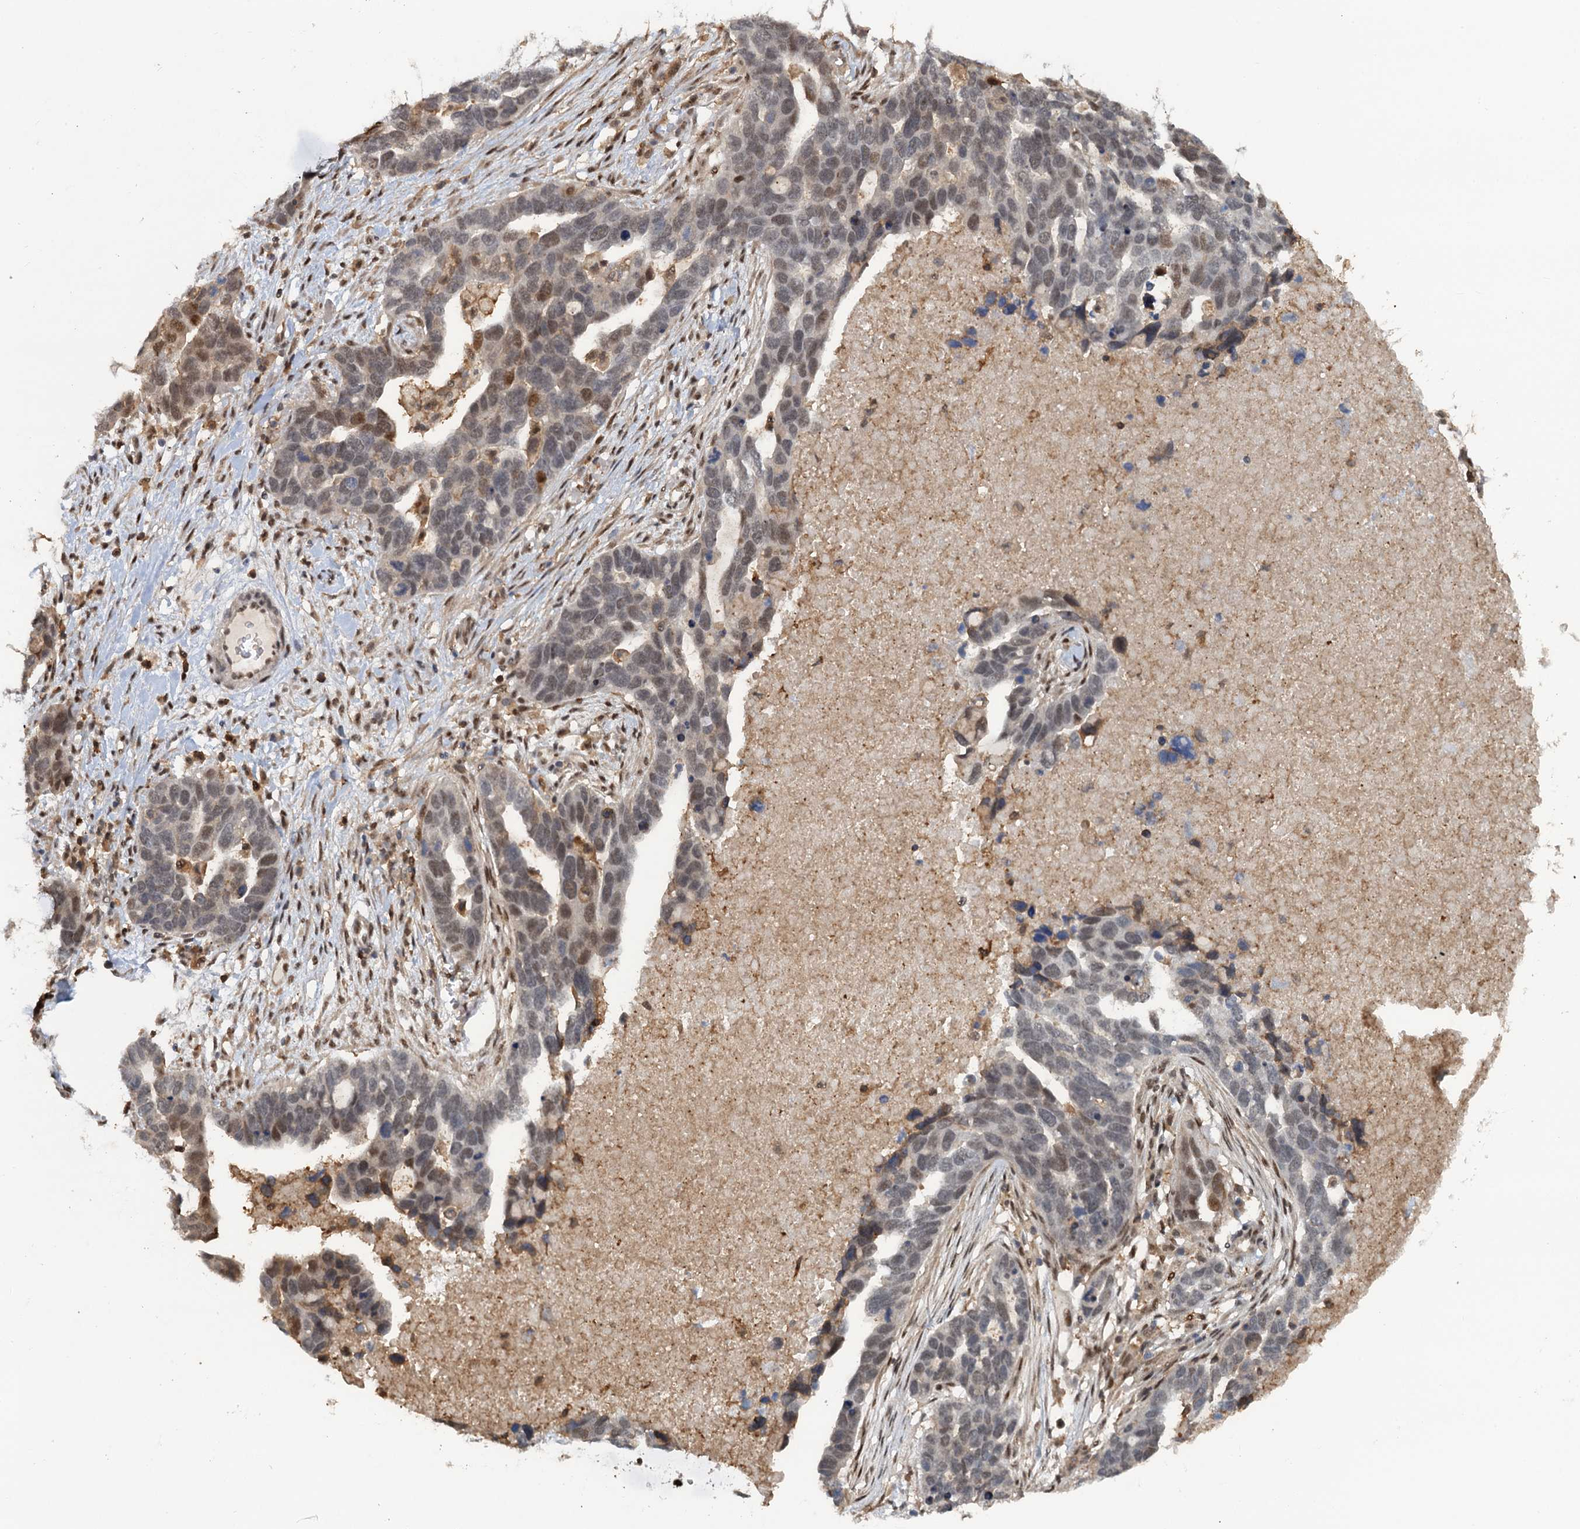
{"staining": {"intensity": "moderate", "quantity": "<25%", "location": "nuclear"}, "tissue": "ovarian cancer", "cell_type": "Tumor cells", "image_type": "cancer", "snomed": [{"axis": "morphology", "description": "Cystadenocarcinoma, serous, NOS"}, {"axis": "topography", "description": "Ovary"}], "caption": "A brown stain labels moderate nuclear expression of a protein in human ovarian serous cystadenocarcinoma tumor cells. (DAB = brown stain, brightfield microscopy at high magnification).", "gene": "ZNF609", "patient": {"sex": "female", "age": 54}}